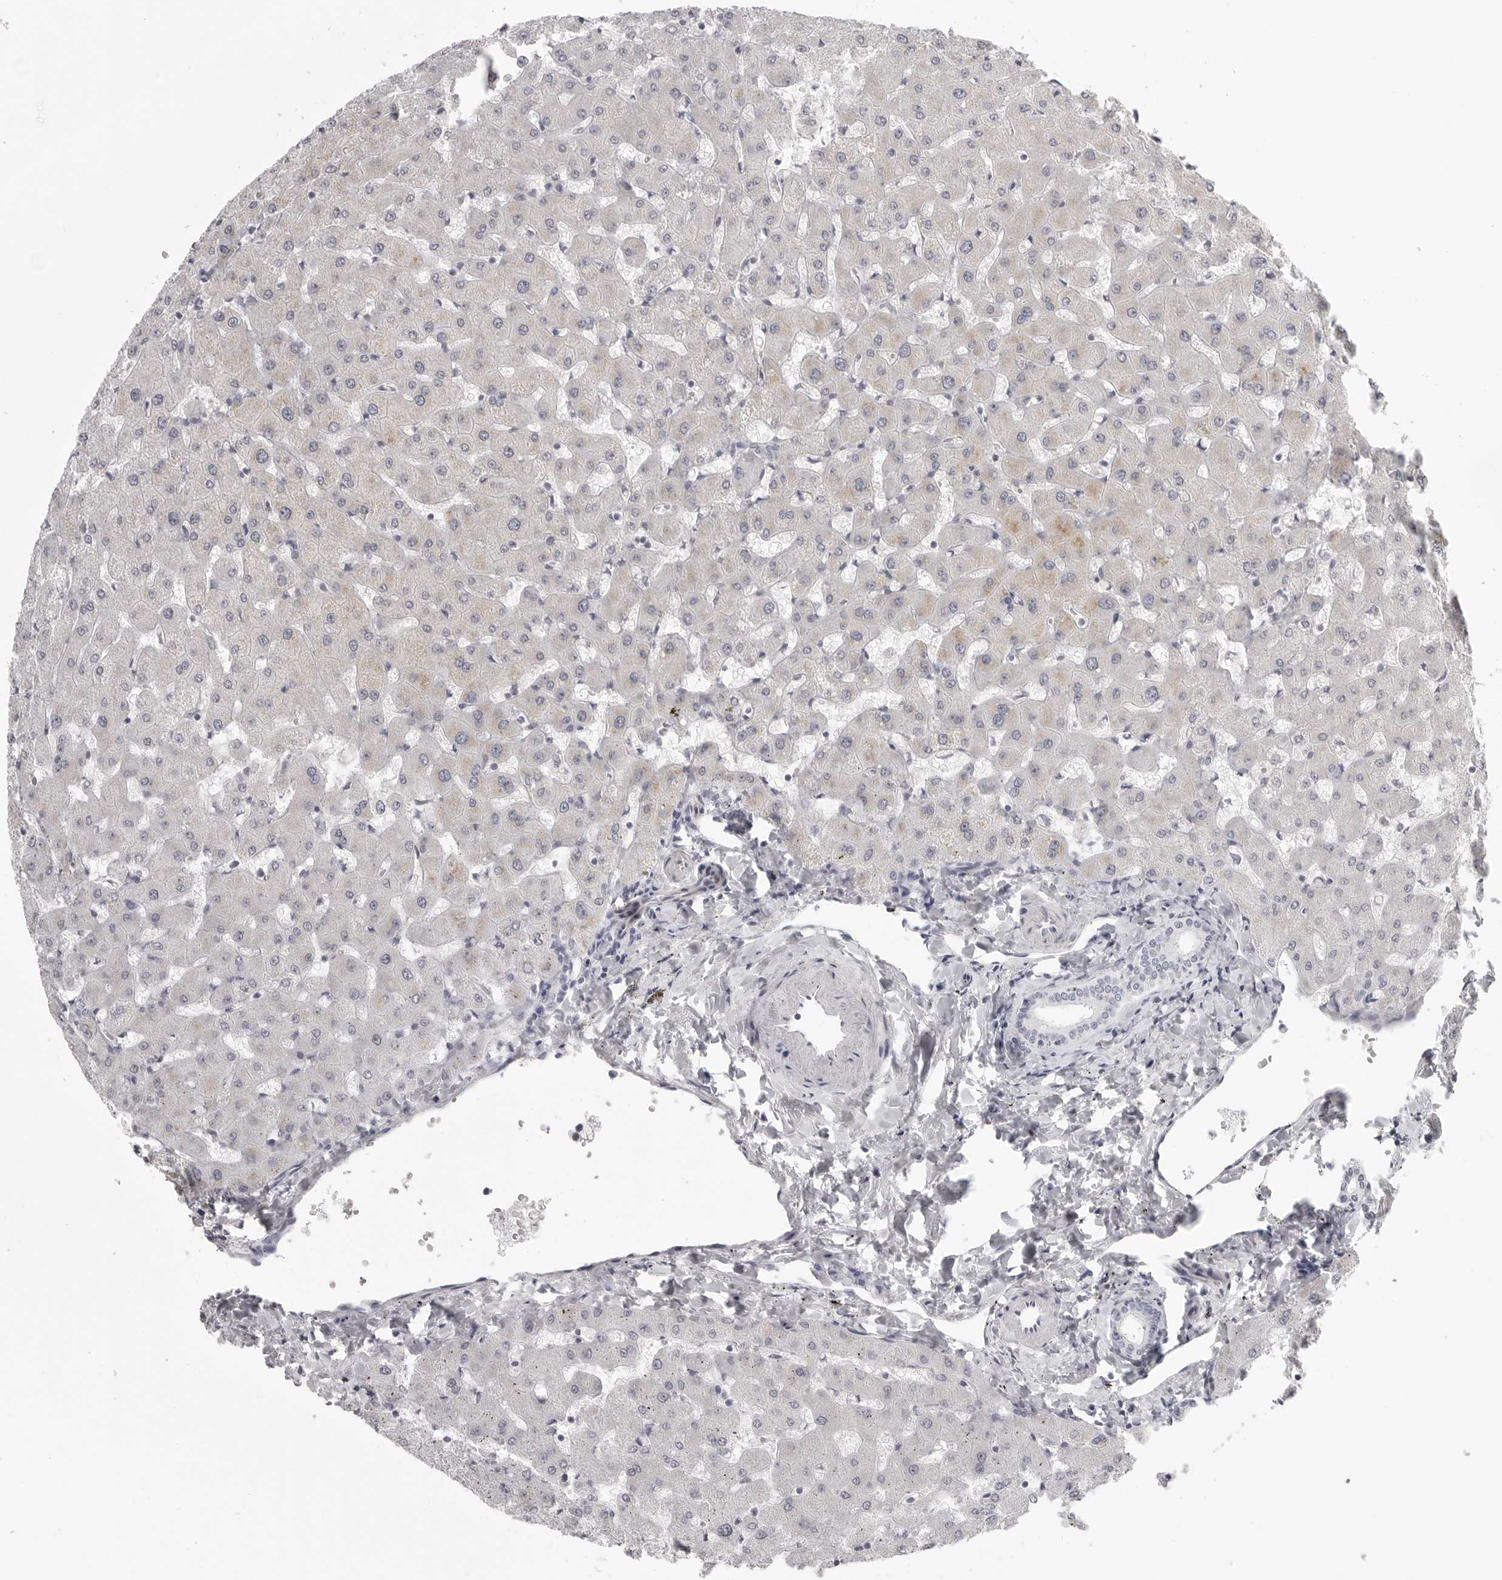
{"staining": {"intensity": "negative", "quantity": "none", "location": "none"}, "tissue": "liver", "cell_type": "Cholangiocytes", "image_type": "normal", "snomed": [{"axis": "morphology", "description": "Normal tissue, NOS"}, {"axis": "topography", "description": "Liver"}], "caption": "Immunohistochemistry photomicrograph of unremarkable liver: liver stained with DAB demonstrates no significant protein expression in cholangiocytes.", "gene": "TUT4", "patient": {"sex": "female", "age": 63}}